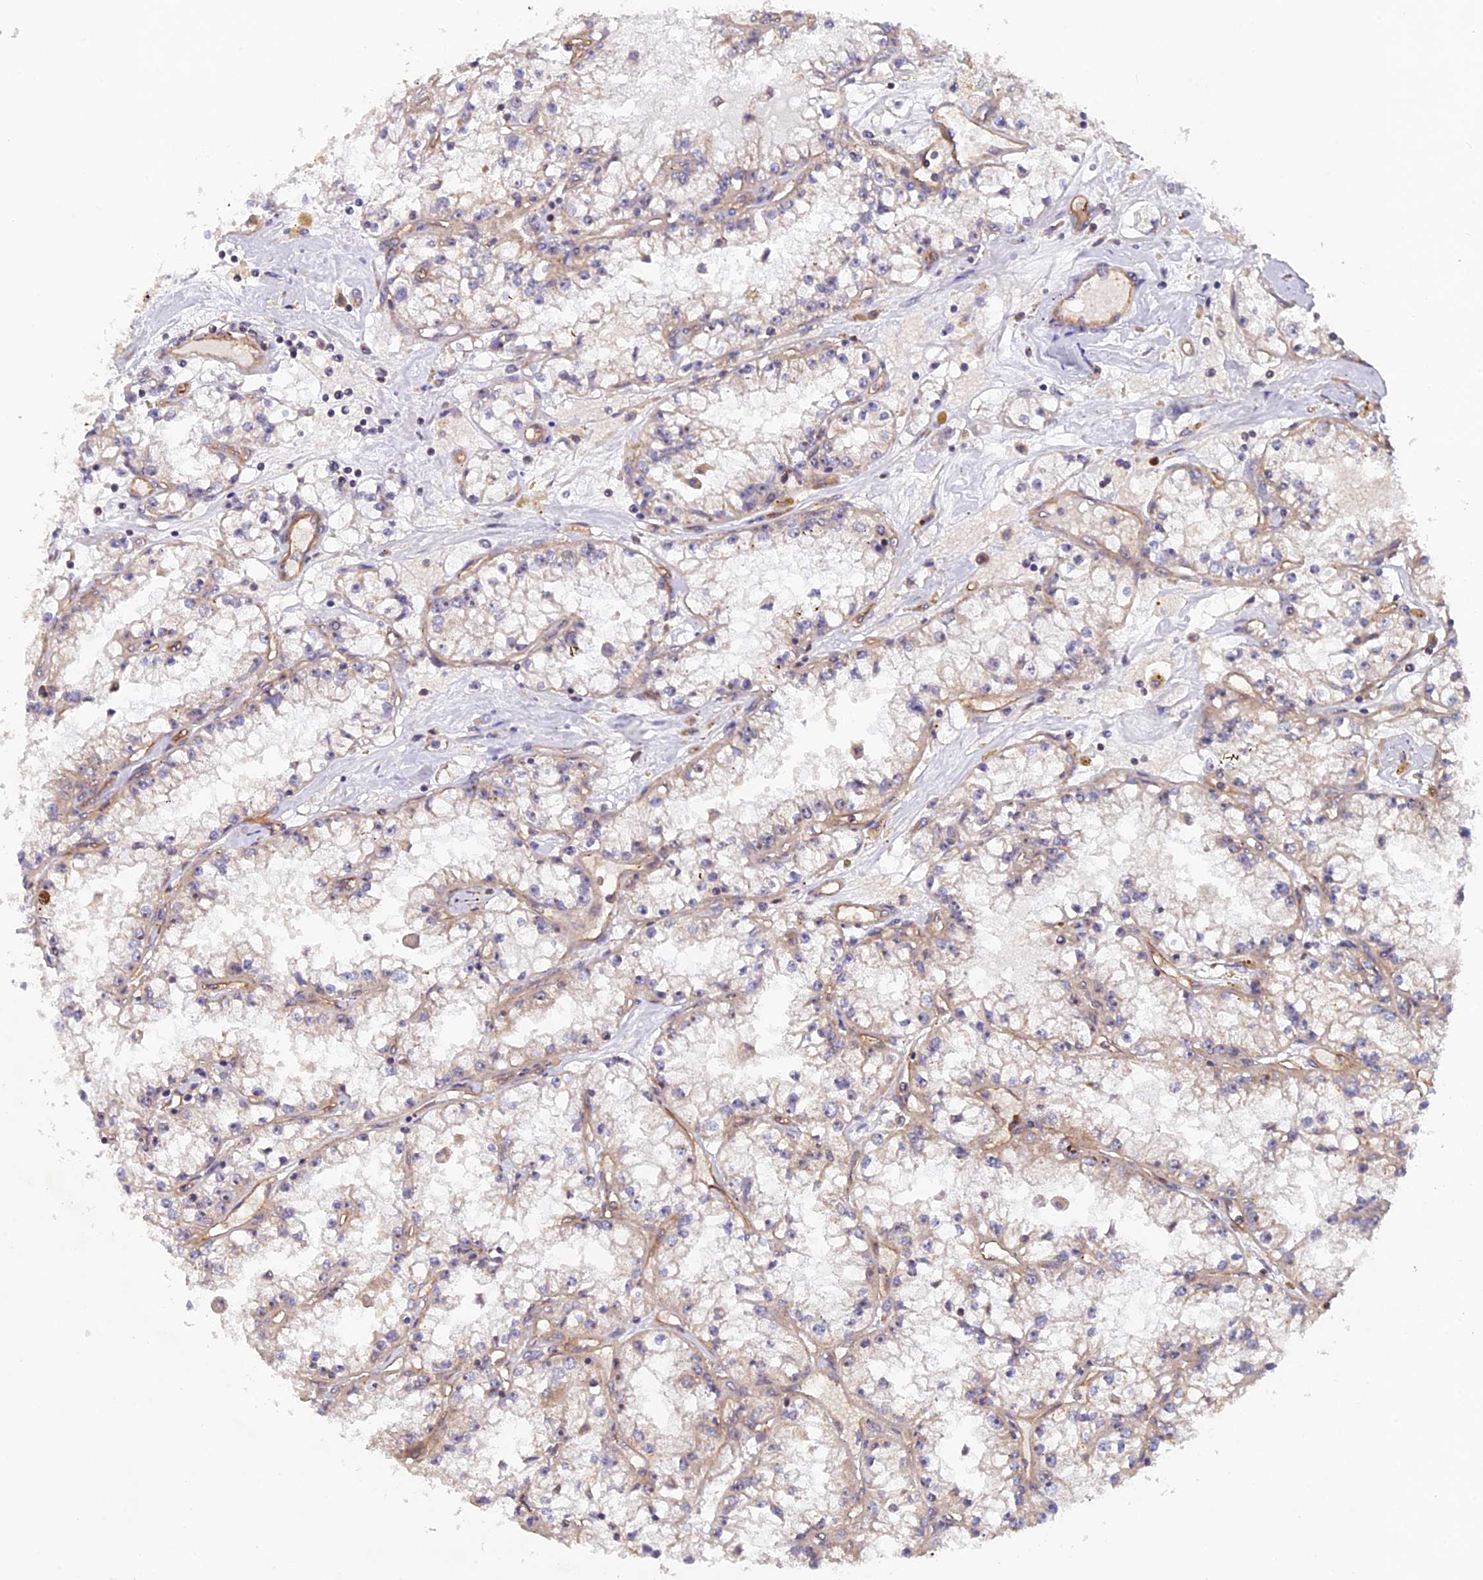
{"staining": {"intensity": "negative", "quantity": "none", "location": "none"}, "tissue": "renal cancer", "cell_type": "Tumor cells", "image_type": "cancer", "snomed": [{"axis": "morphology", "description": "Adenocarcinoma, NOS"}, {"axis": "topography", "description": "Kidney"}], "caption": "A high-resolution micrograph shows immunohistochemistry (IHC) staining of renal cancer, which reveals no significant positivity in tumor cells. The staining was performed using DAB to visualize the protein expression in brown, while the nuclei were stained in blue with hematoxylin (Magnification: 20x).", "gene": "FERMT1", "patient": {"sex": "male", "age": 56}}